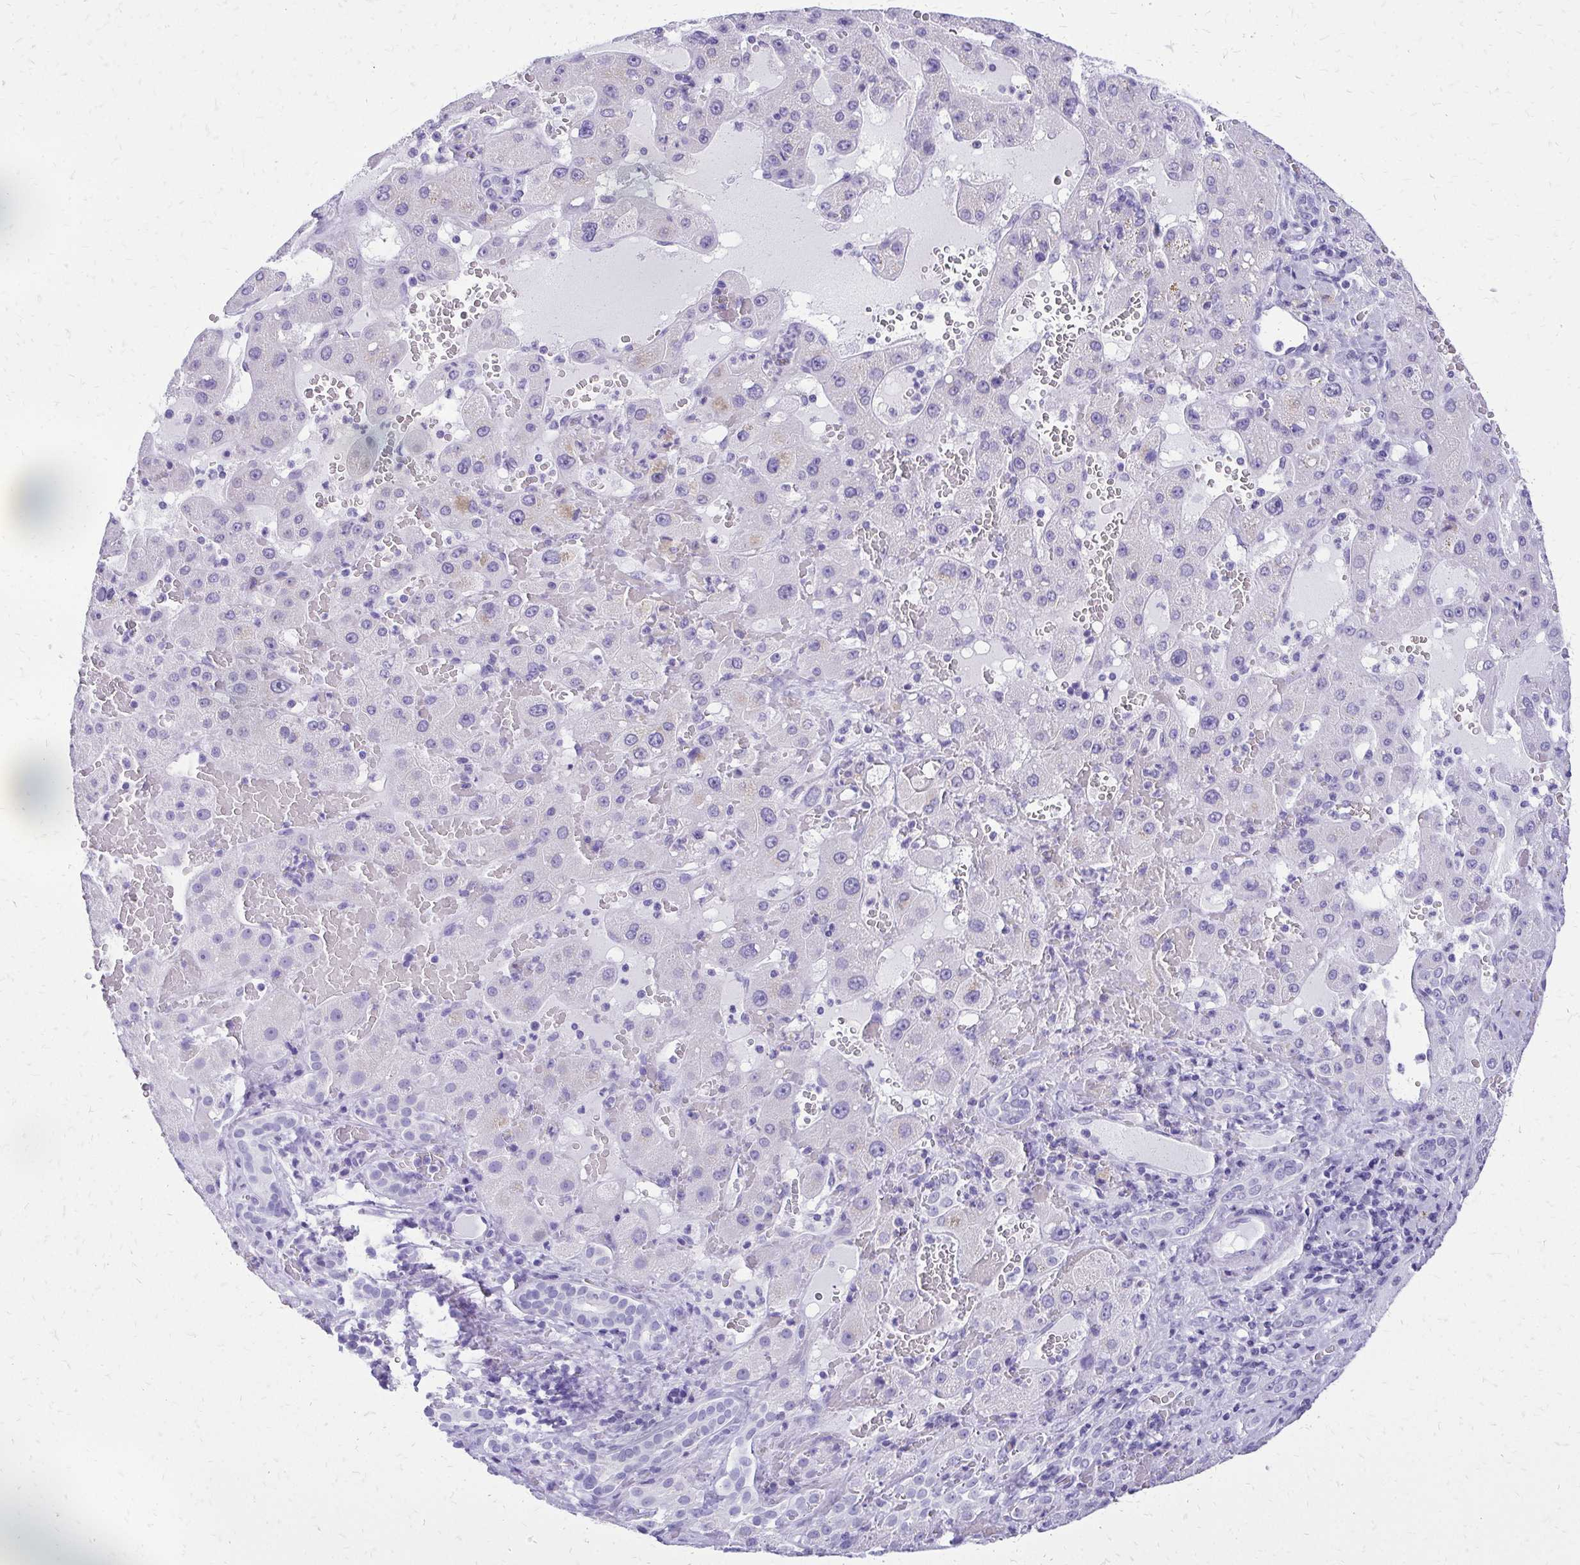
{"staining": {"intensity": "negative", "quantity": "none", "location": "none"}, "tissue": "liver cancer", "cell_type": "Tumor cells", "image_type": "cancer", "snomed": [{"axis": "morphology", "description": "Carcinoma, Hepatocellular, NOS"}, {"axis": "topography", "description": "Liver"}], "caption": "A high-resolution photomicrograph shows immunohistochemistry (IHC) staining of liver cancer (hepatocellular carcinoma), which exhibits no significant staining in tumor cells. (Brightfield microscopy of DAB immunohistochemistry (IHC) at high magnification).", "gene": "SLC32A1", "patient": {"sex": "female", "age": 73}}